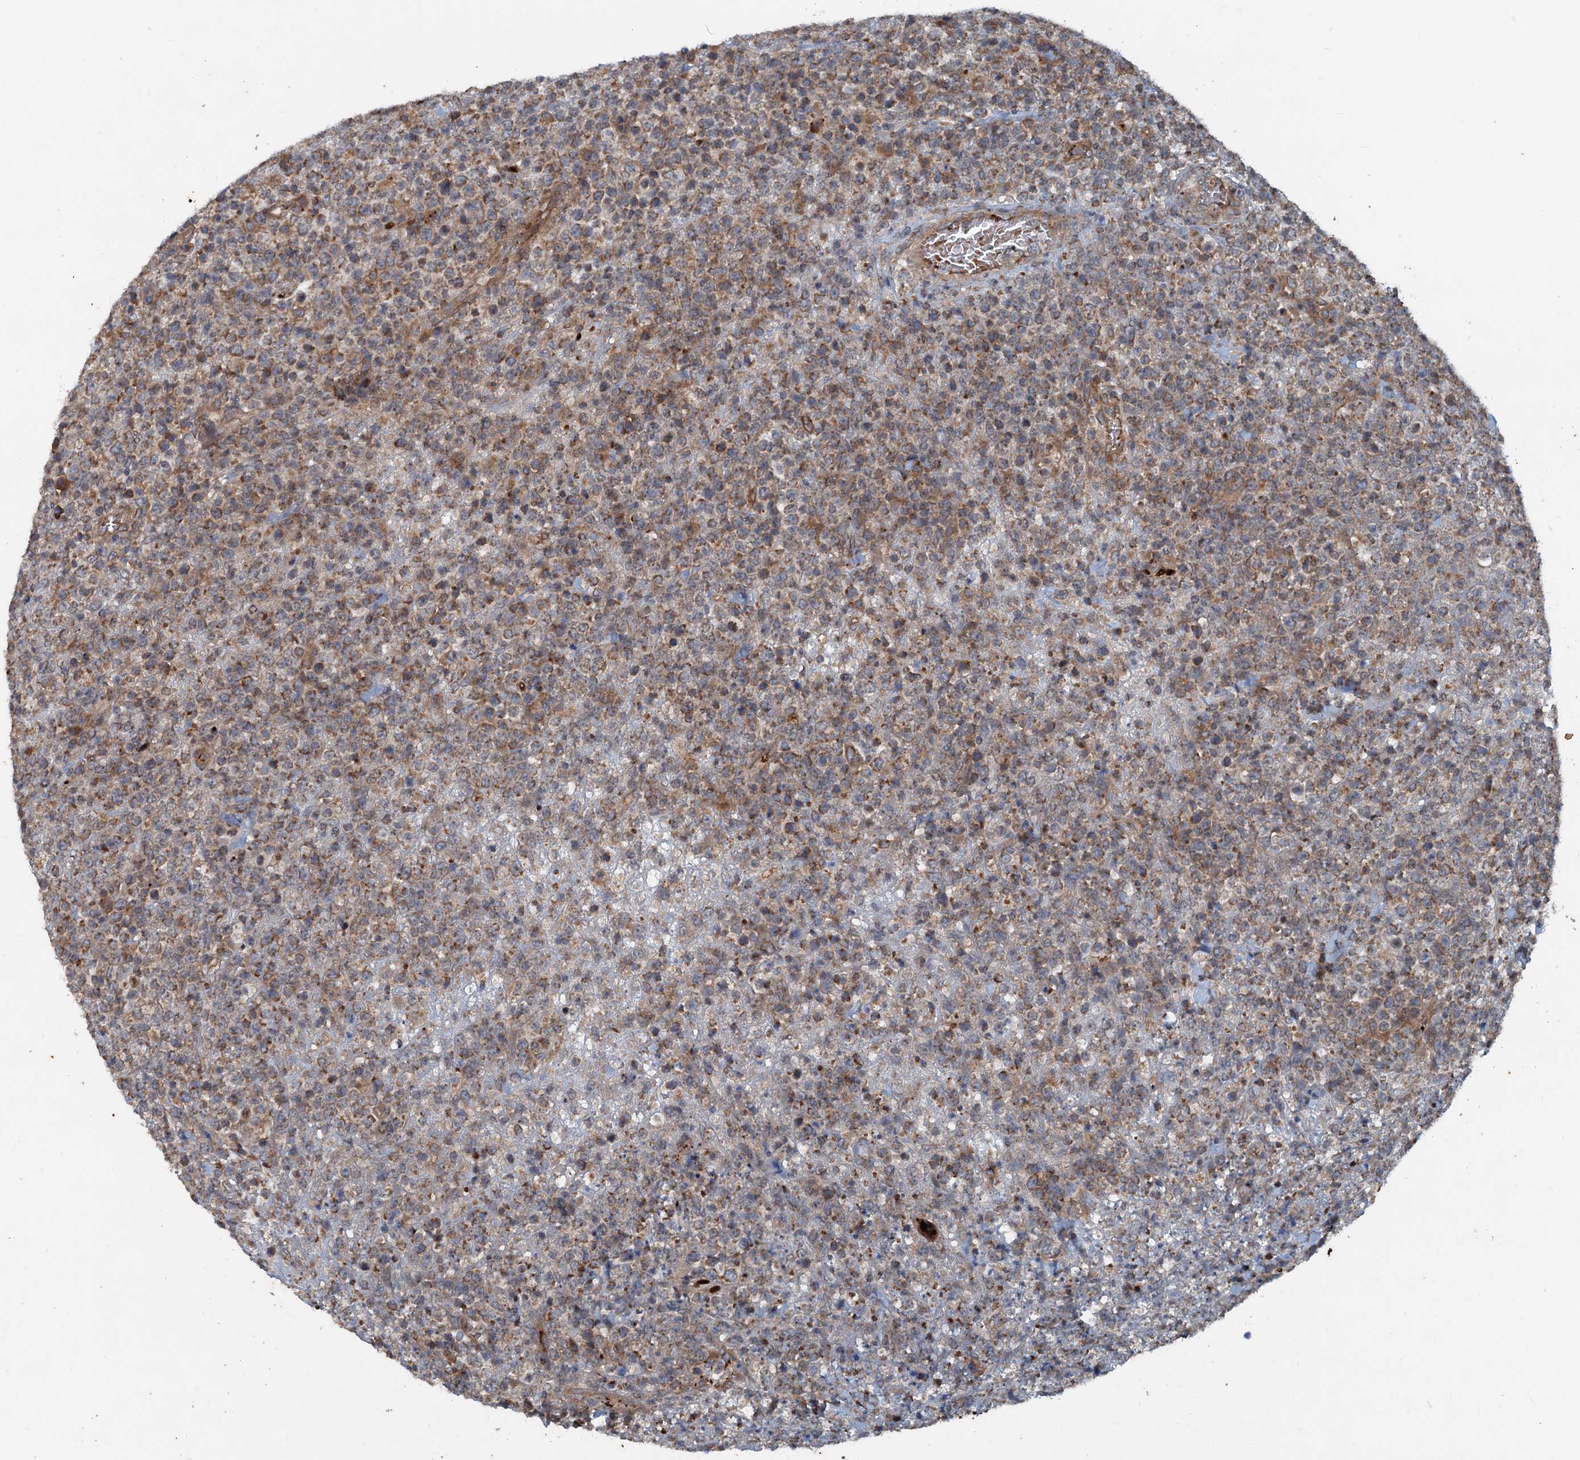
{"staining": {"intensity": "moderate", "quantity": ">75%", "location": "cytoplasmic/membranous"}, "tissue": "lymphoma", "cell_type": "Tumor cells", "image_type": "cancer", "snomed": [{"axis": "morphology", "description": "Malignant lymphoma, non-Hodgkin's type, High grade"}, {"axis": "topography", "description": "Colon"}], "caption": "This photomicrograph reveals immunohistochemistry staining of malignant lymphoma, non-Hodgkin's type (high-grade), with medium moderate cytoplasmic/membranous expression in about >75% of tumor cells.", "gene": "N4BP2L2", "patient": {"sex": "female", "age": 53}}